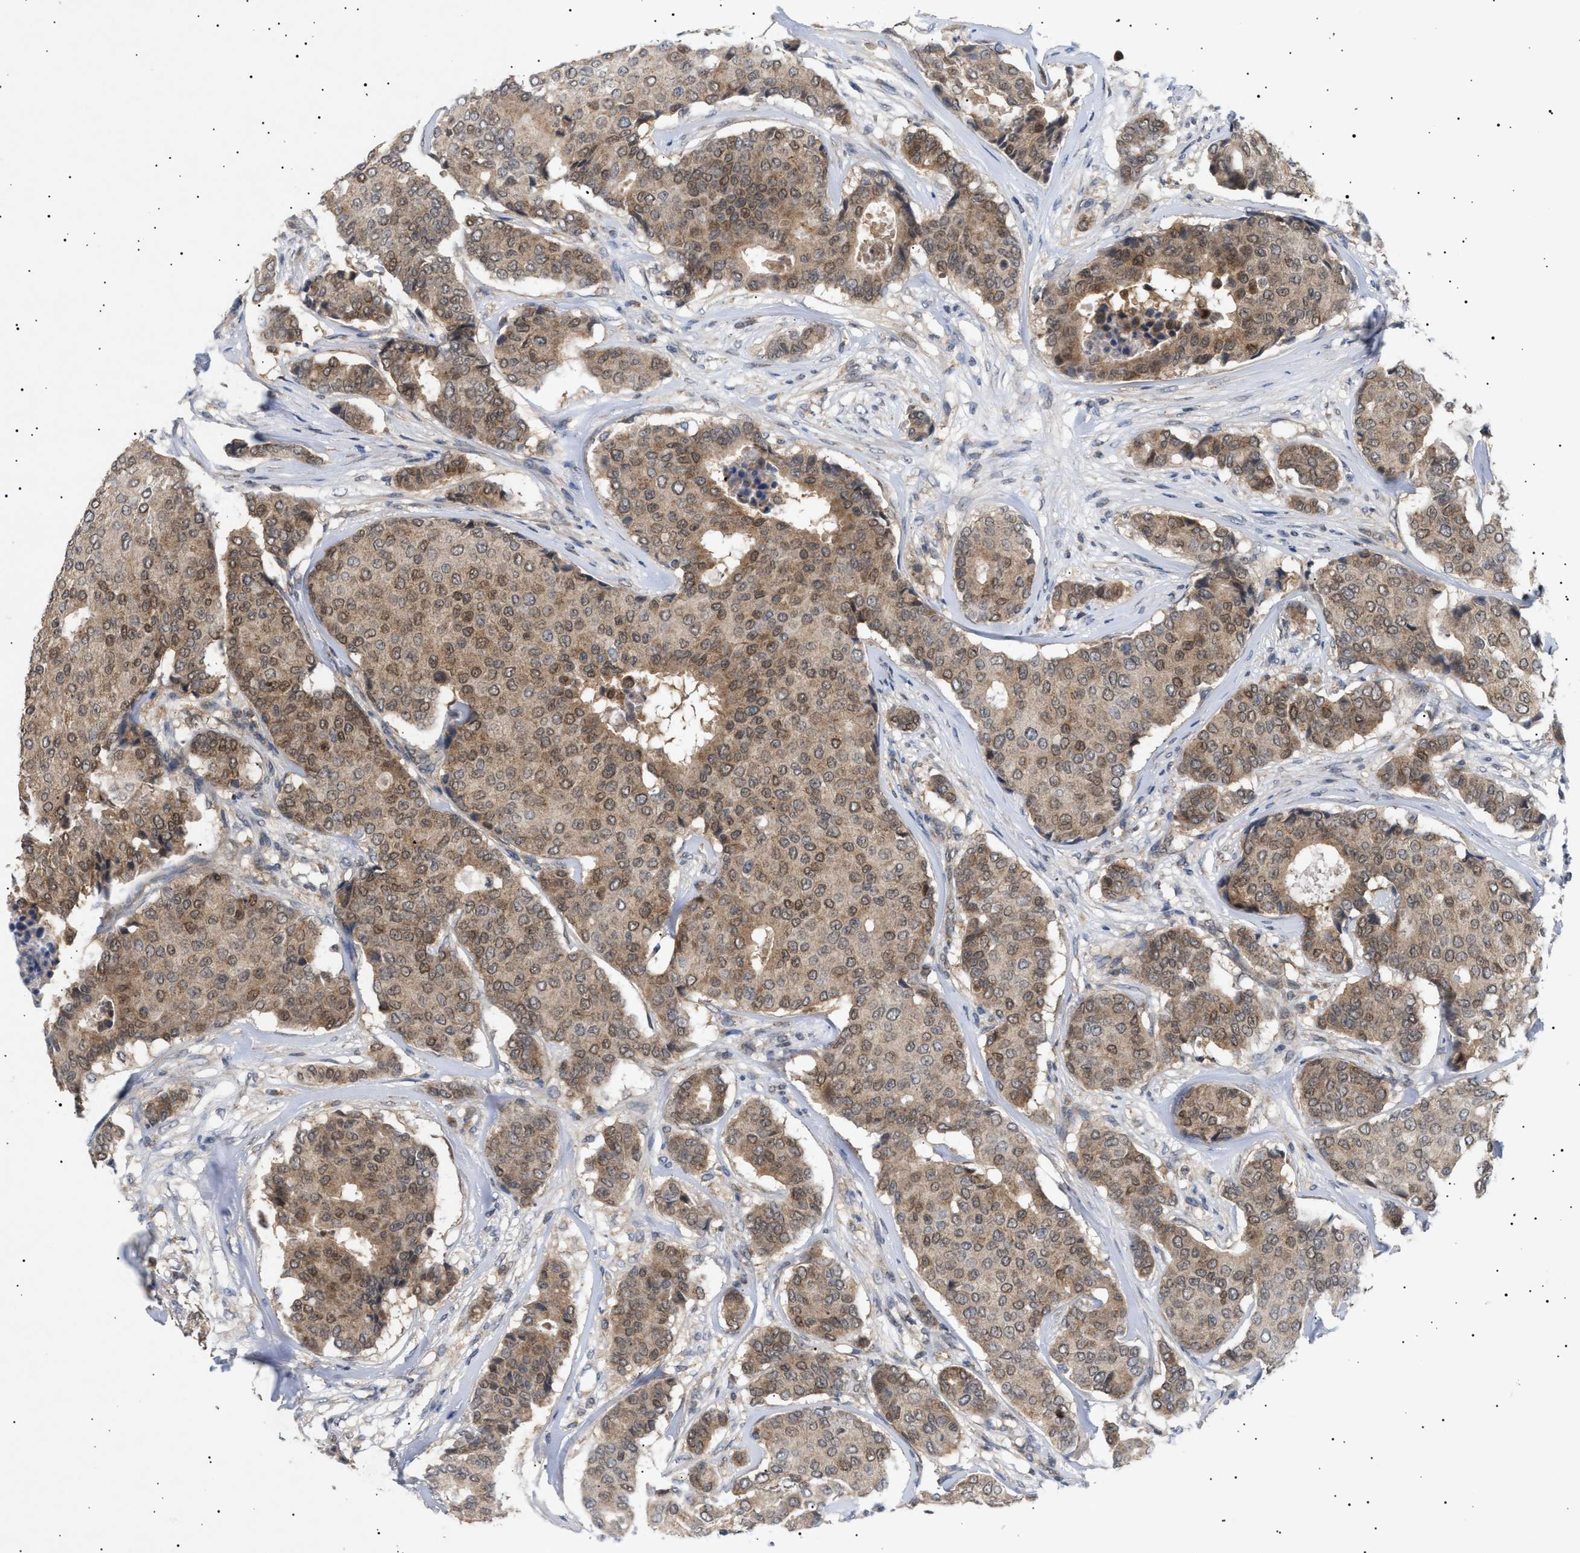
{"staining": {"intensity": "moderate", "quantity": ">75%", "location": "cytoplasmic/membranous,nuclear"}, "tissue": "breast cancer", "cell_type": "Tumor cells", "image_type": "cancer", "snomed": [{"axis": "morphology", "description": "Duct carcinoma"}, {"axis": "topography", "description": "Breast"}], "caption": "Breast cancer stained for a protein demonstrates moderate cytoplasmic/membranous and nuclear positivity in tumor cells.", "gene": "SIRT5", "patient": {"sex": "female", "age": 75}}